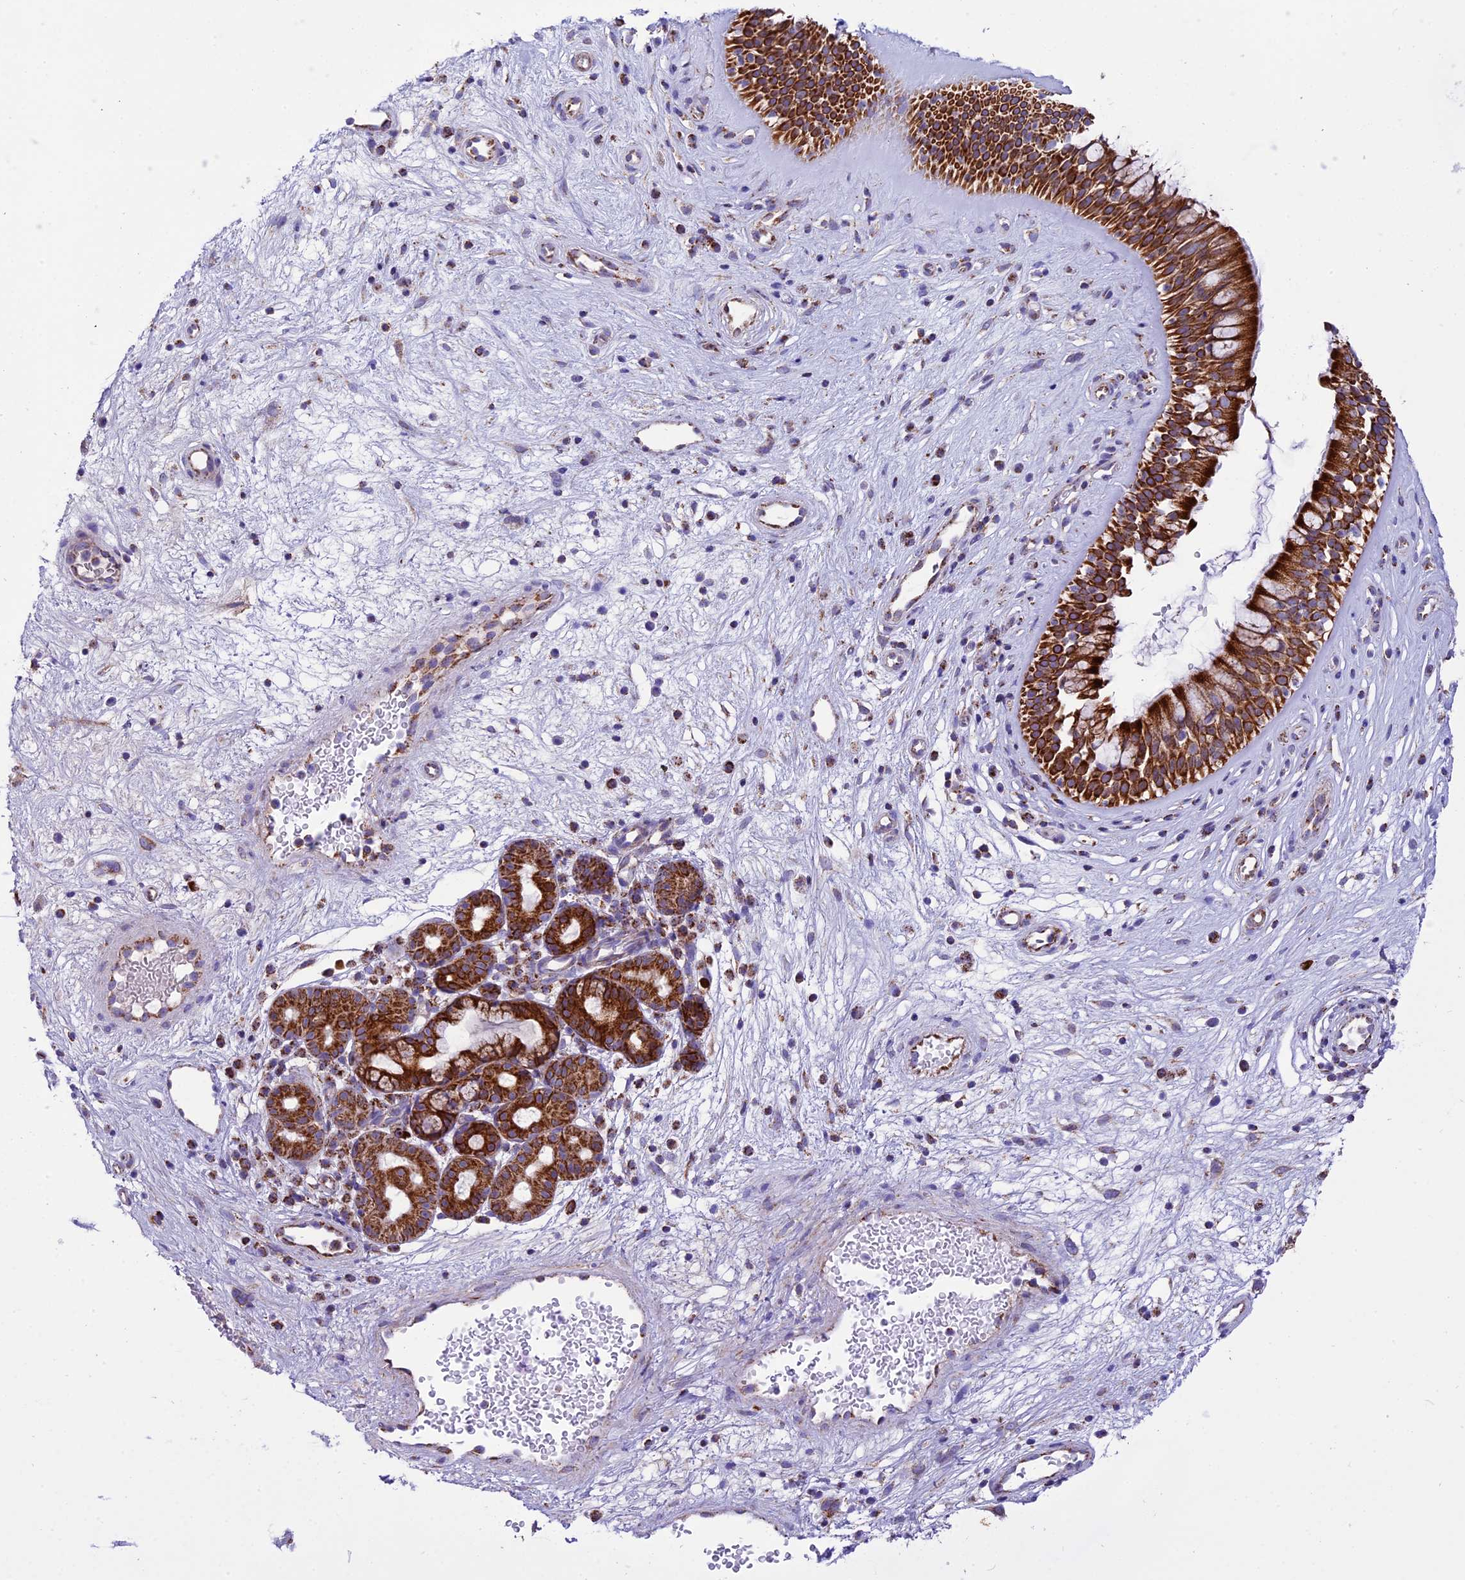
{"staining": {"intensity": "strong", "quantity": ">75%", "location": "cytoplasmic/membranous"}, "tissue": "nasopharynx", "cell_type": "Respiratory epithelial cells", "image_type": "normal", "snomed": [{"axis": "morphology", "description": "Normal tissue, NOS"}, {"axis": "topography", "description": "Nasopharynx"}], "caption": "A high-resolution histopathology image shows immunohistochemistry (IHC) staining of benign nasopharynx, which exhibits strong cytoplasmic/membranous staining in about >75% of respiratory epithelial cells. The staining was performed using DAB (3,3'-diaminobenzidine), with brown indicating positive protein expression. Nuclei are stained blue with hematoxylin.", "gene": "MRPS34", "patient": {"sex": "male", "age": 32}}